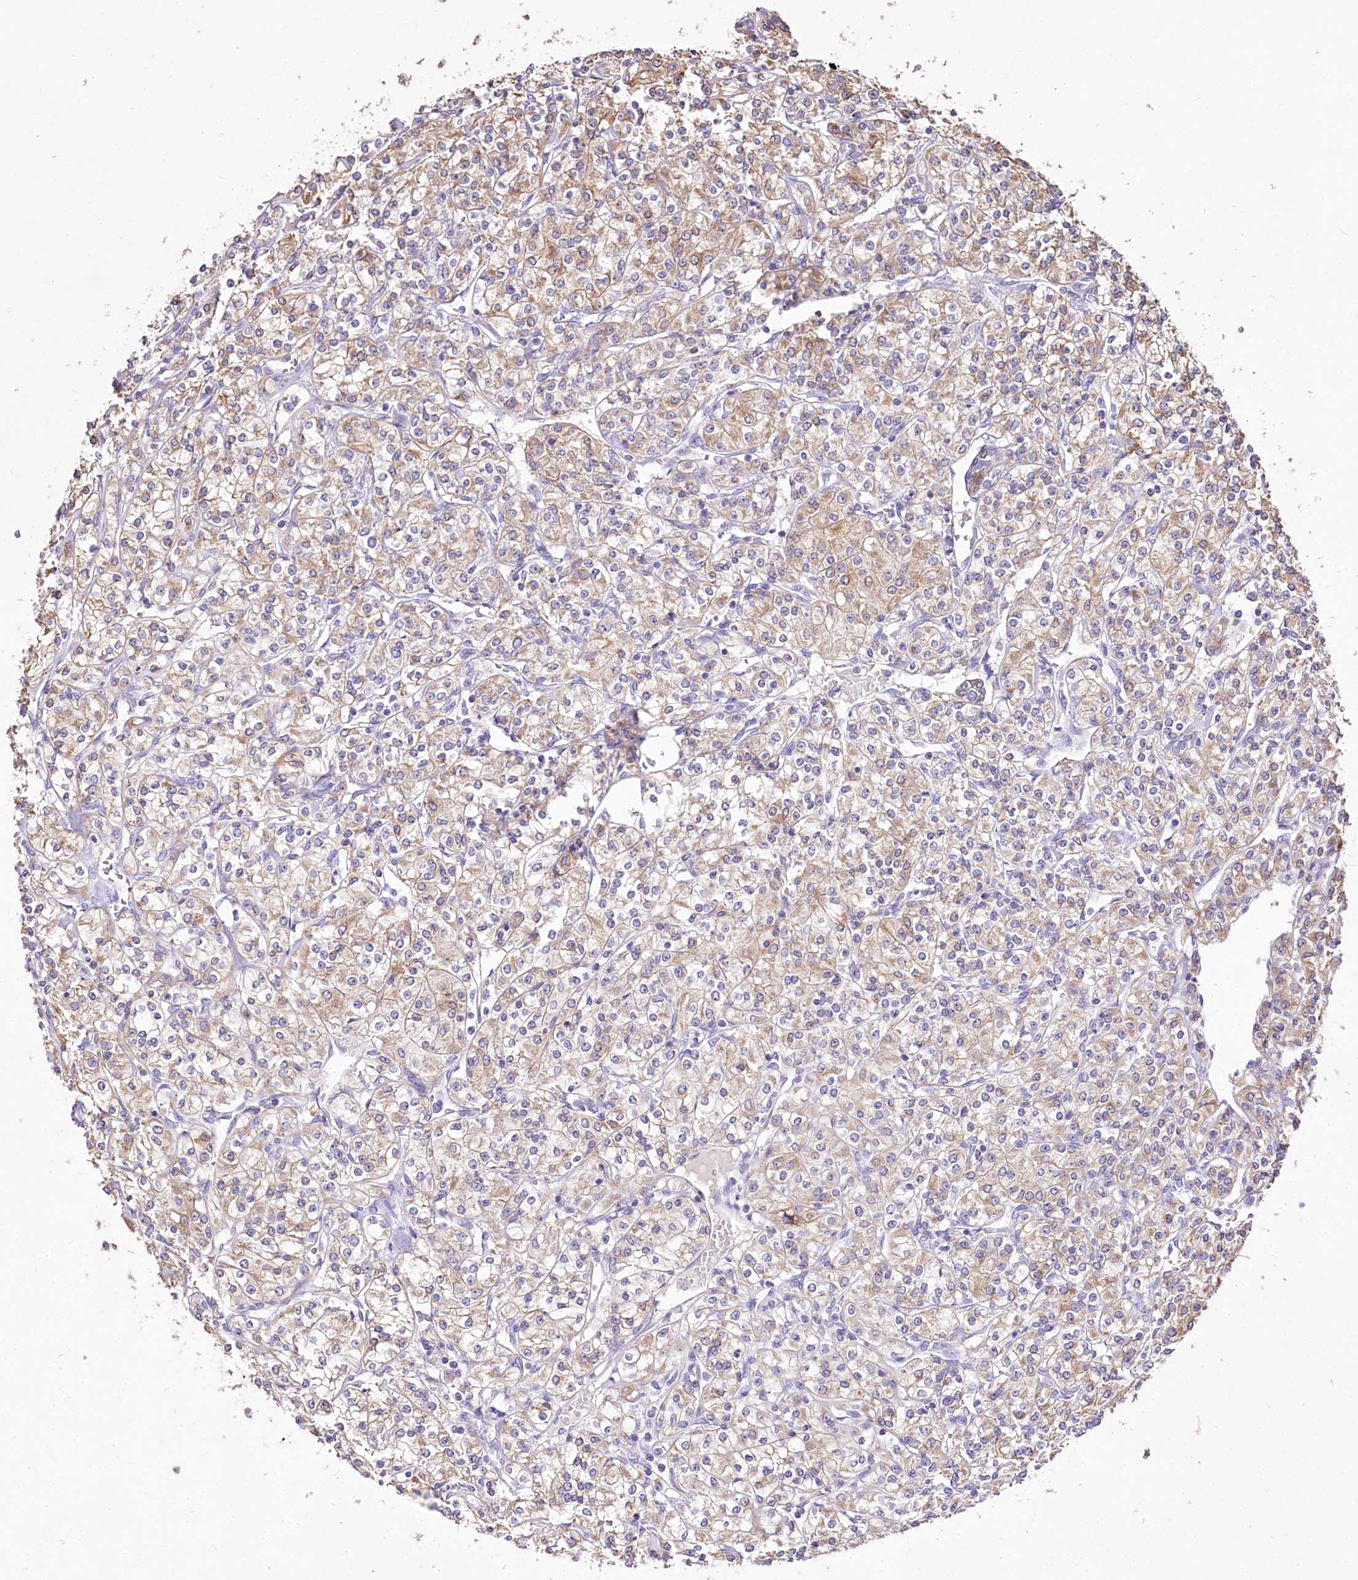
{"staining": {"intensity": "weak", "quantity": ">75%", "location": "cytoplasmic/membranous"}, "tissue": "renal cancer", "cell_type": "Tumor cells", "image_type": "cancer", "snomed": [{"axis": "morphology", "description": "Adenocarcinoma, NOS"}, {"axis": "topography", "description": "Kidney"}], "caption": "Renal adenocarcinoma stained with DAB IHC displays low levels of weak cytoplasmic/membranous positivity in about >75% of tumor cells.", "gene": "PTER", "patient": {"sex": "male", "age": 77}}